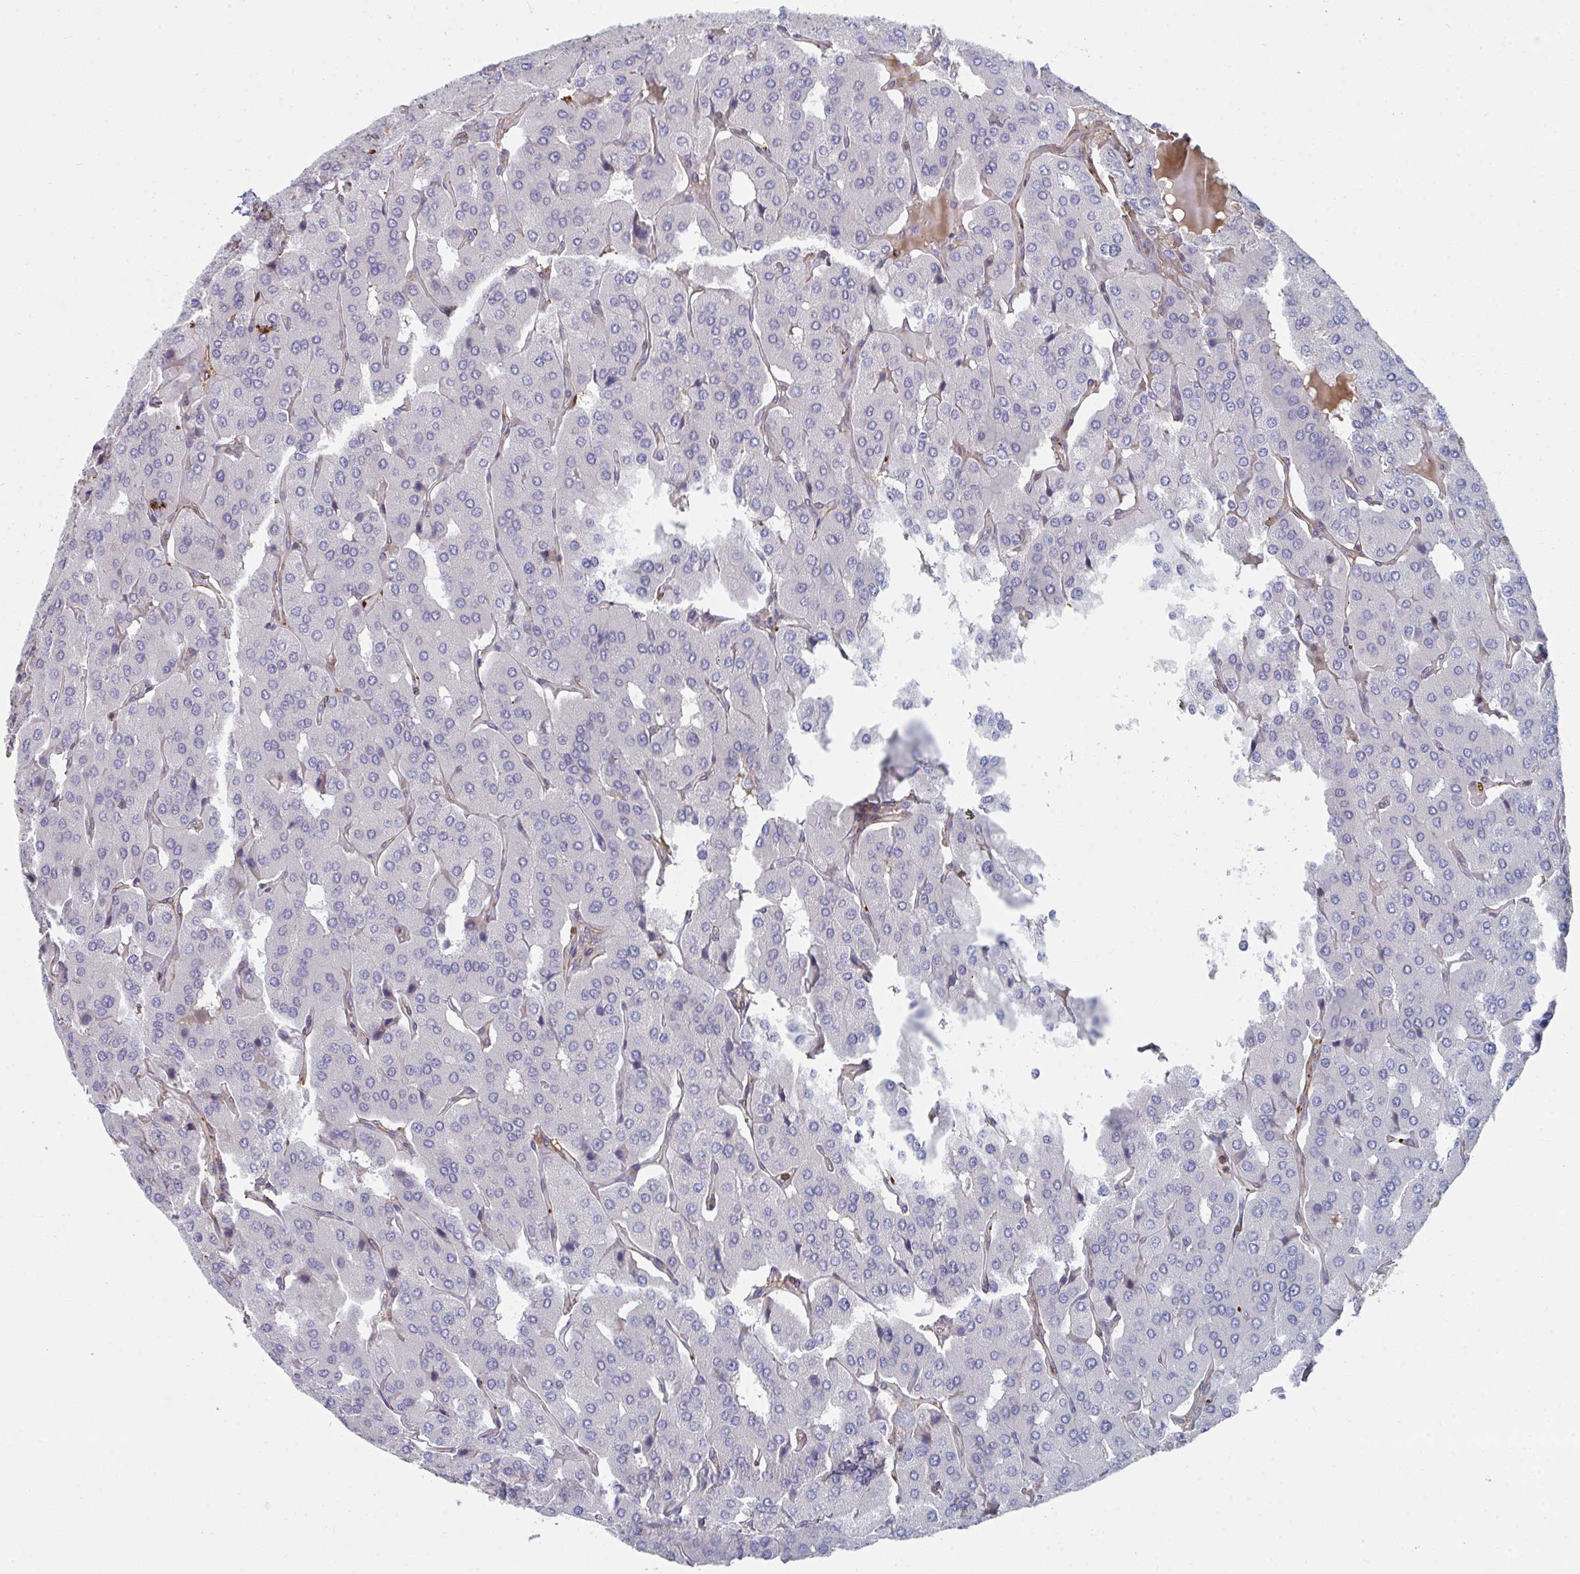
{"staining": {"intensity": "negative", "quantity": "none", "location": "none"}, "tissue": "parathyroid gland", "cell_type": "Glandular cells", "image_type": "normal", "snomed": [{"axis": "morphology", "description": "Normal tissue, NOS"}, {"axis": "morphology", "description": "Adenoma, NOS"}, {"axis": "topography", "description": "Parathyroid gland"}], "caption": "High magnification brightfield microscopy of benign parathyroid gland stained with DAB (3,3'-diaminobenzidine) (brown) and counterstained with hematoxylin (blue): glandular cells show no significant positivity.", "gene": "NEURL4", "patient": {"sex": "female", "age": 86}}